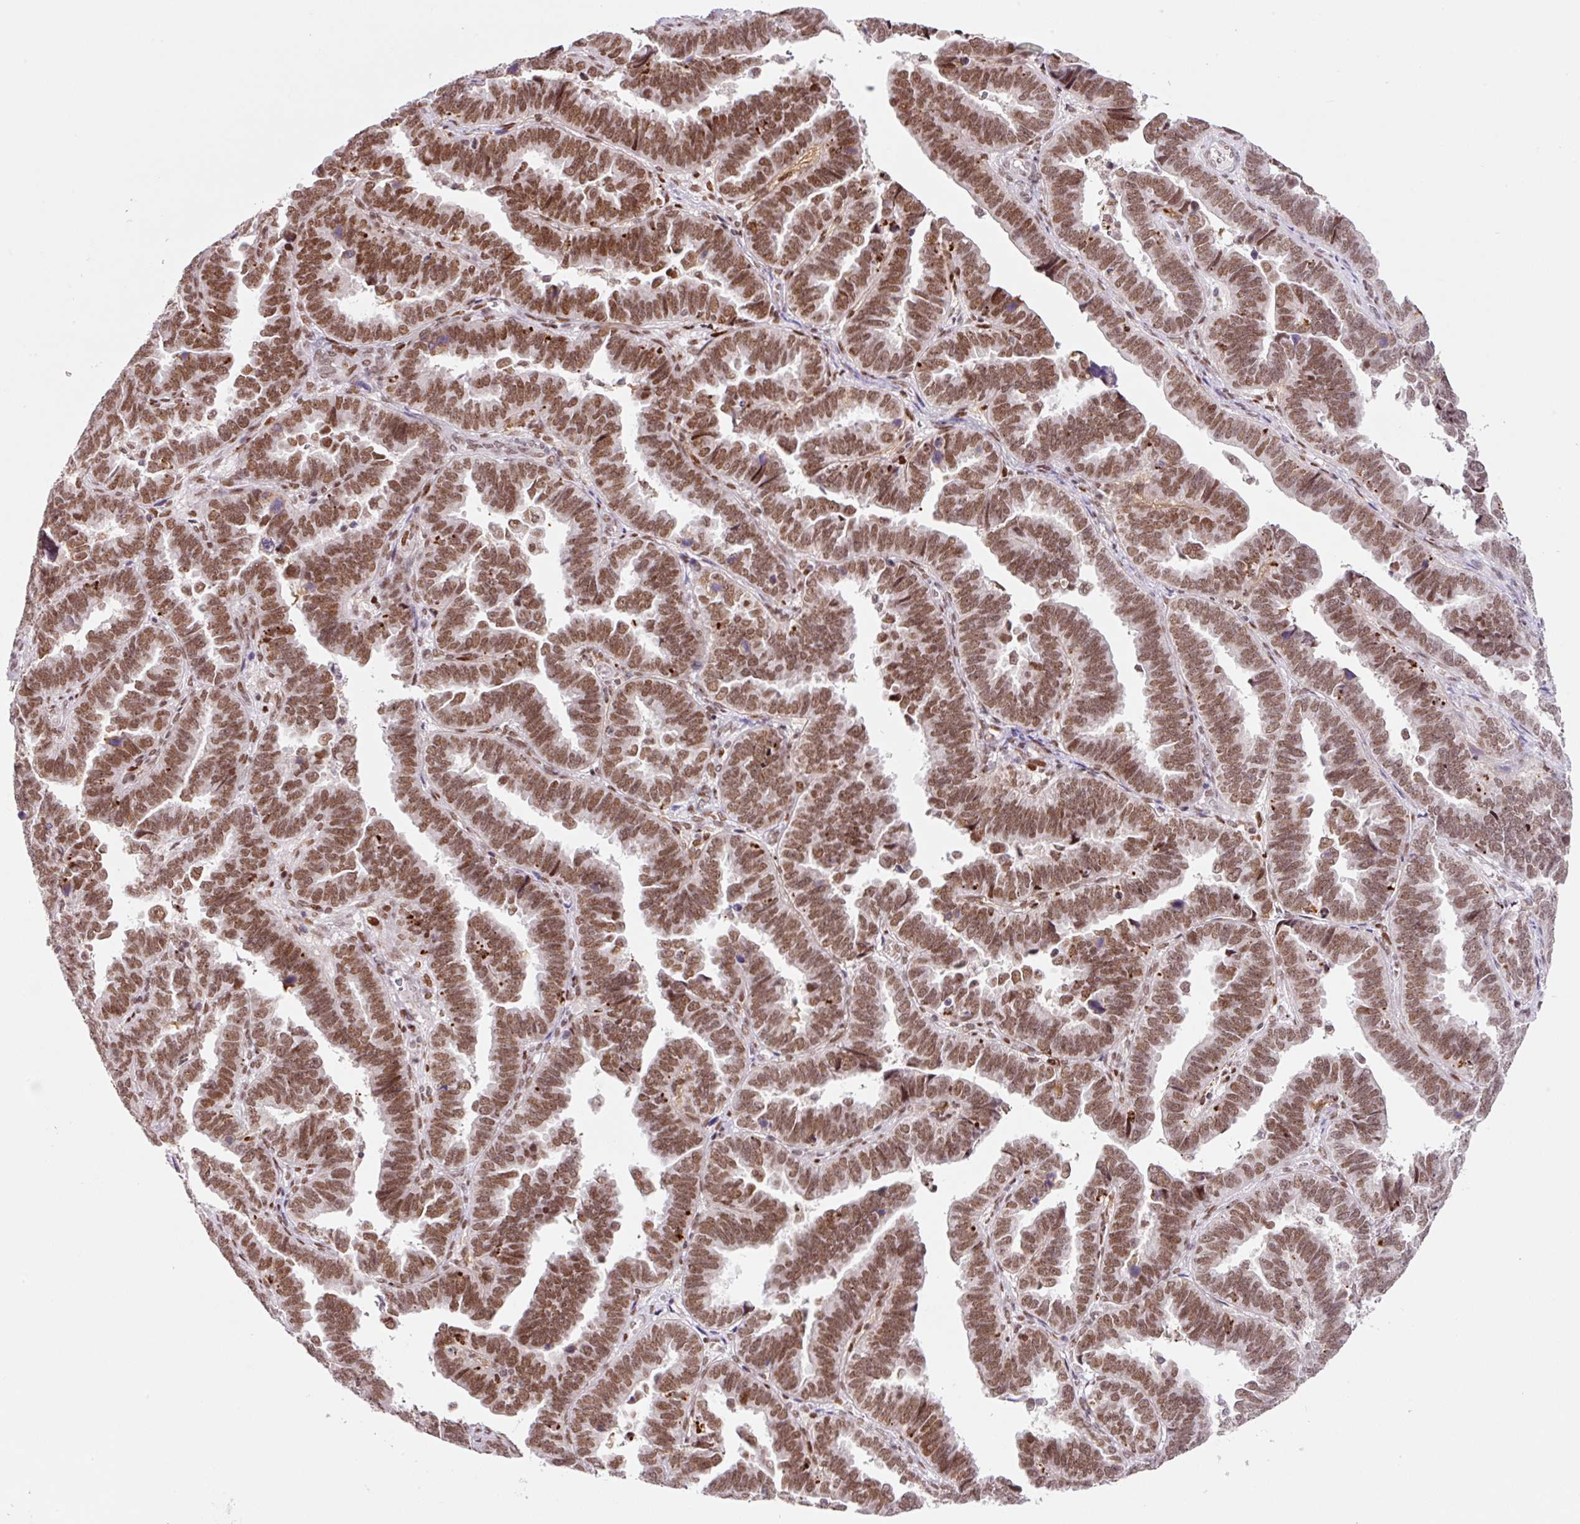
{"staining": {"intensity": "moderate", "quantity": ">75%", "location": "nuclear"}, "tissue": "endometrial cancer", "cell_type": "Tumor cells", "image_type": "cancer", "snomed": [{"axis": "morphology", "description": "Adenocarcinoma, NOS"}, {"axis": "topography", "description": "Endometrium"}], "caption": "Immunohistochemistry (IHC) micrograph of human endometrial adenocarcinoma stained for a protein (brown), which reveals medium levels of moderate nuclear expression in about >75% of tumor cells.", "gene": "CCNL2", "patient": {"sex": "female", "age": 75}}